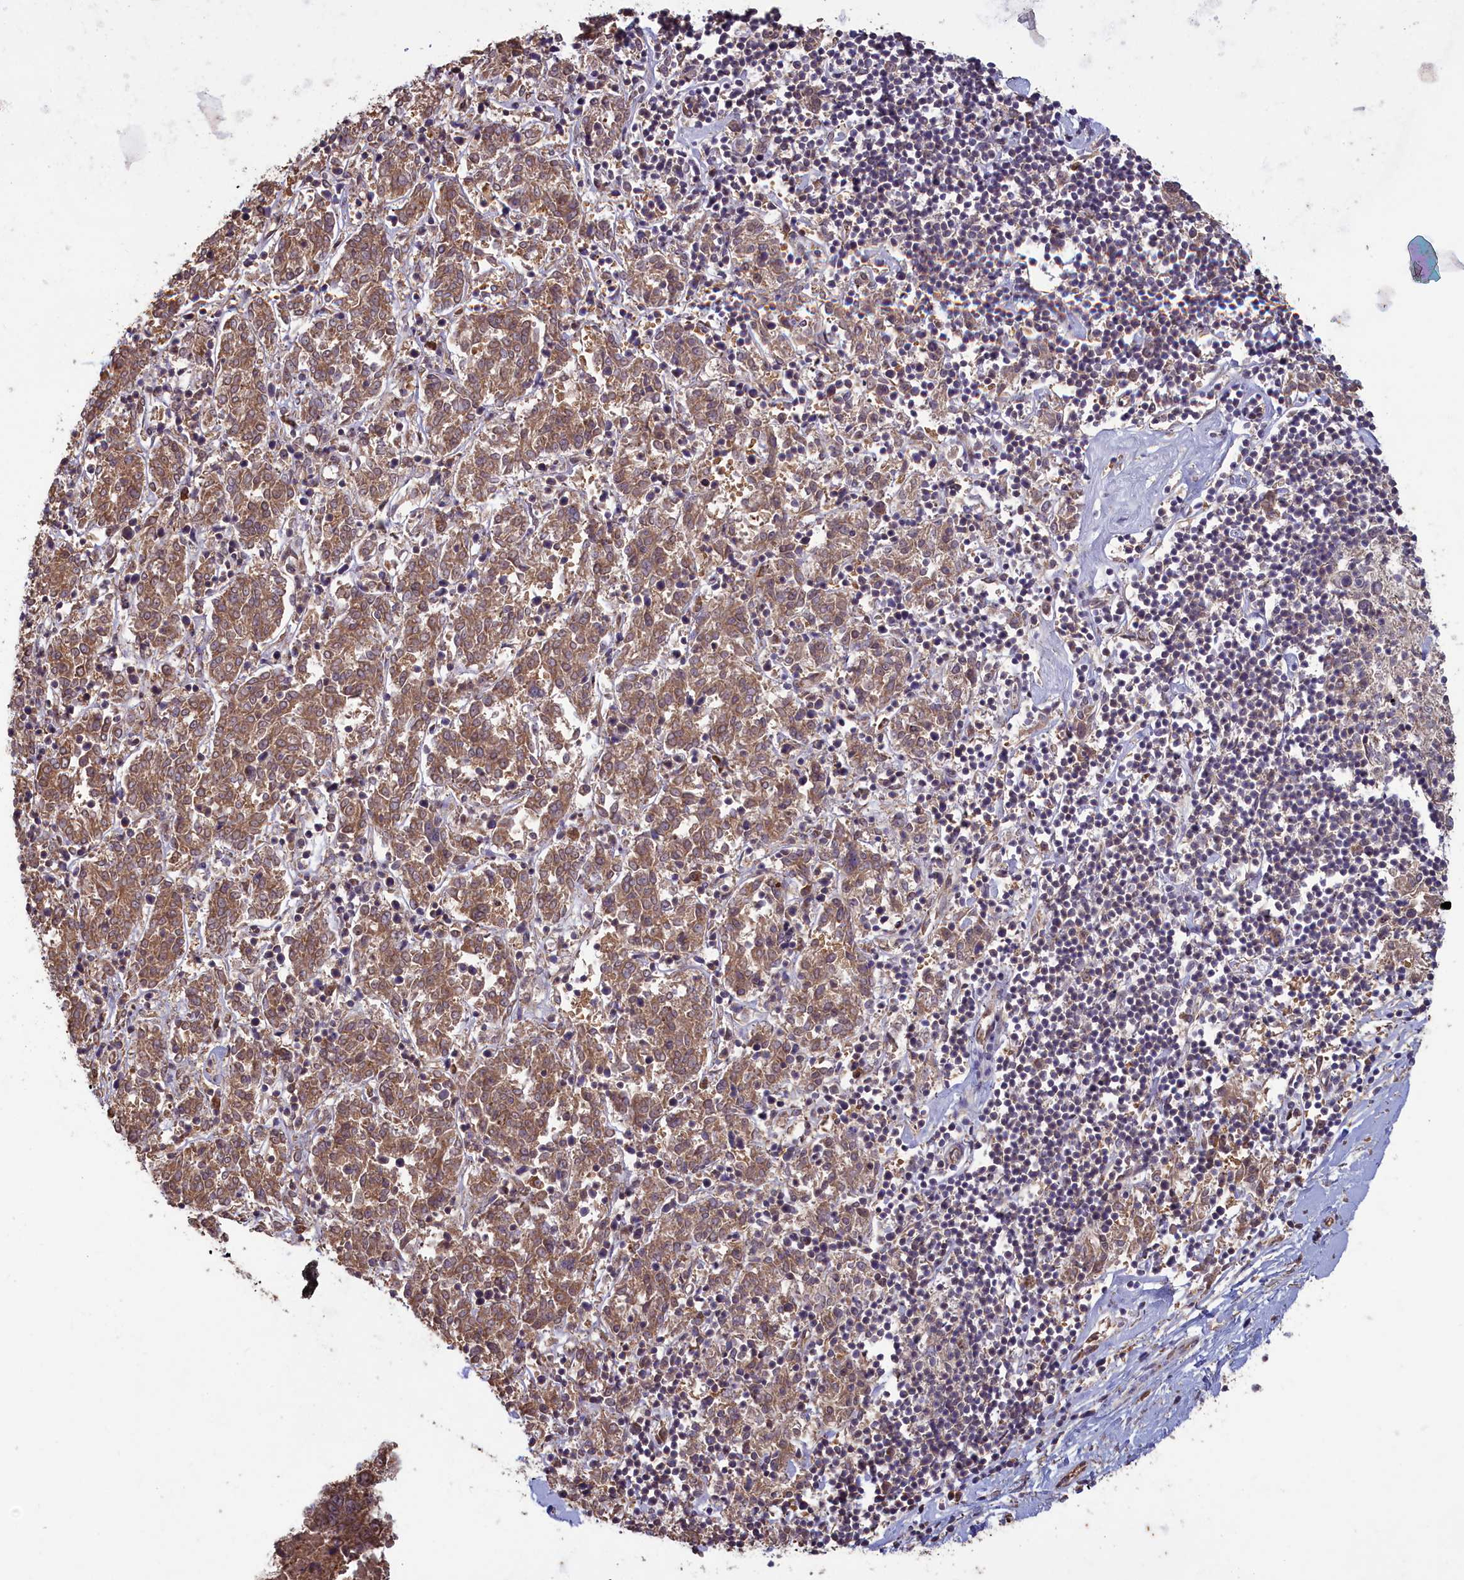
{"staining": {"intensity": "moderate", "quantity": ">75%", "location": "cytoplasmic/membranous"}, "tissue": "melanoma", "cell_type": "Tumor cells", "image_type": "cancer", "snomed": [{"axis": "morphology", "description": "Malignant melanoma, NOS"}, {"axis": "topography", "description": "Skin"}], "caption": "Malignant melanoma tissue reveals moderate cytoplasmic/membranous staining in approximately >75% of tumor cells, visualized by immunohistochemistry.", "gene": "CIAO2B", "patient": {"sex": "female", "age": 72}}